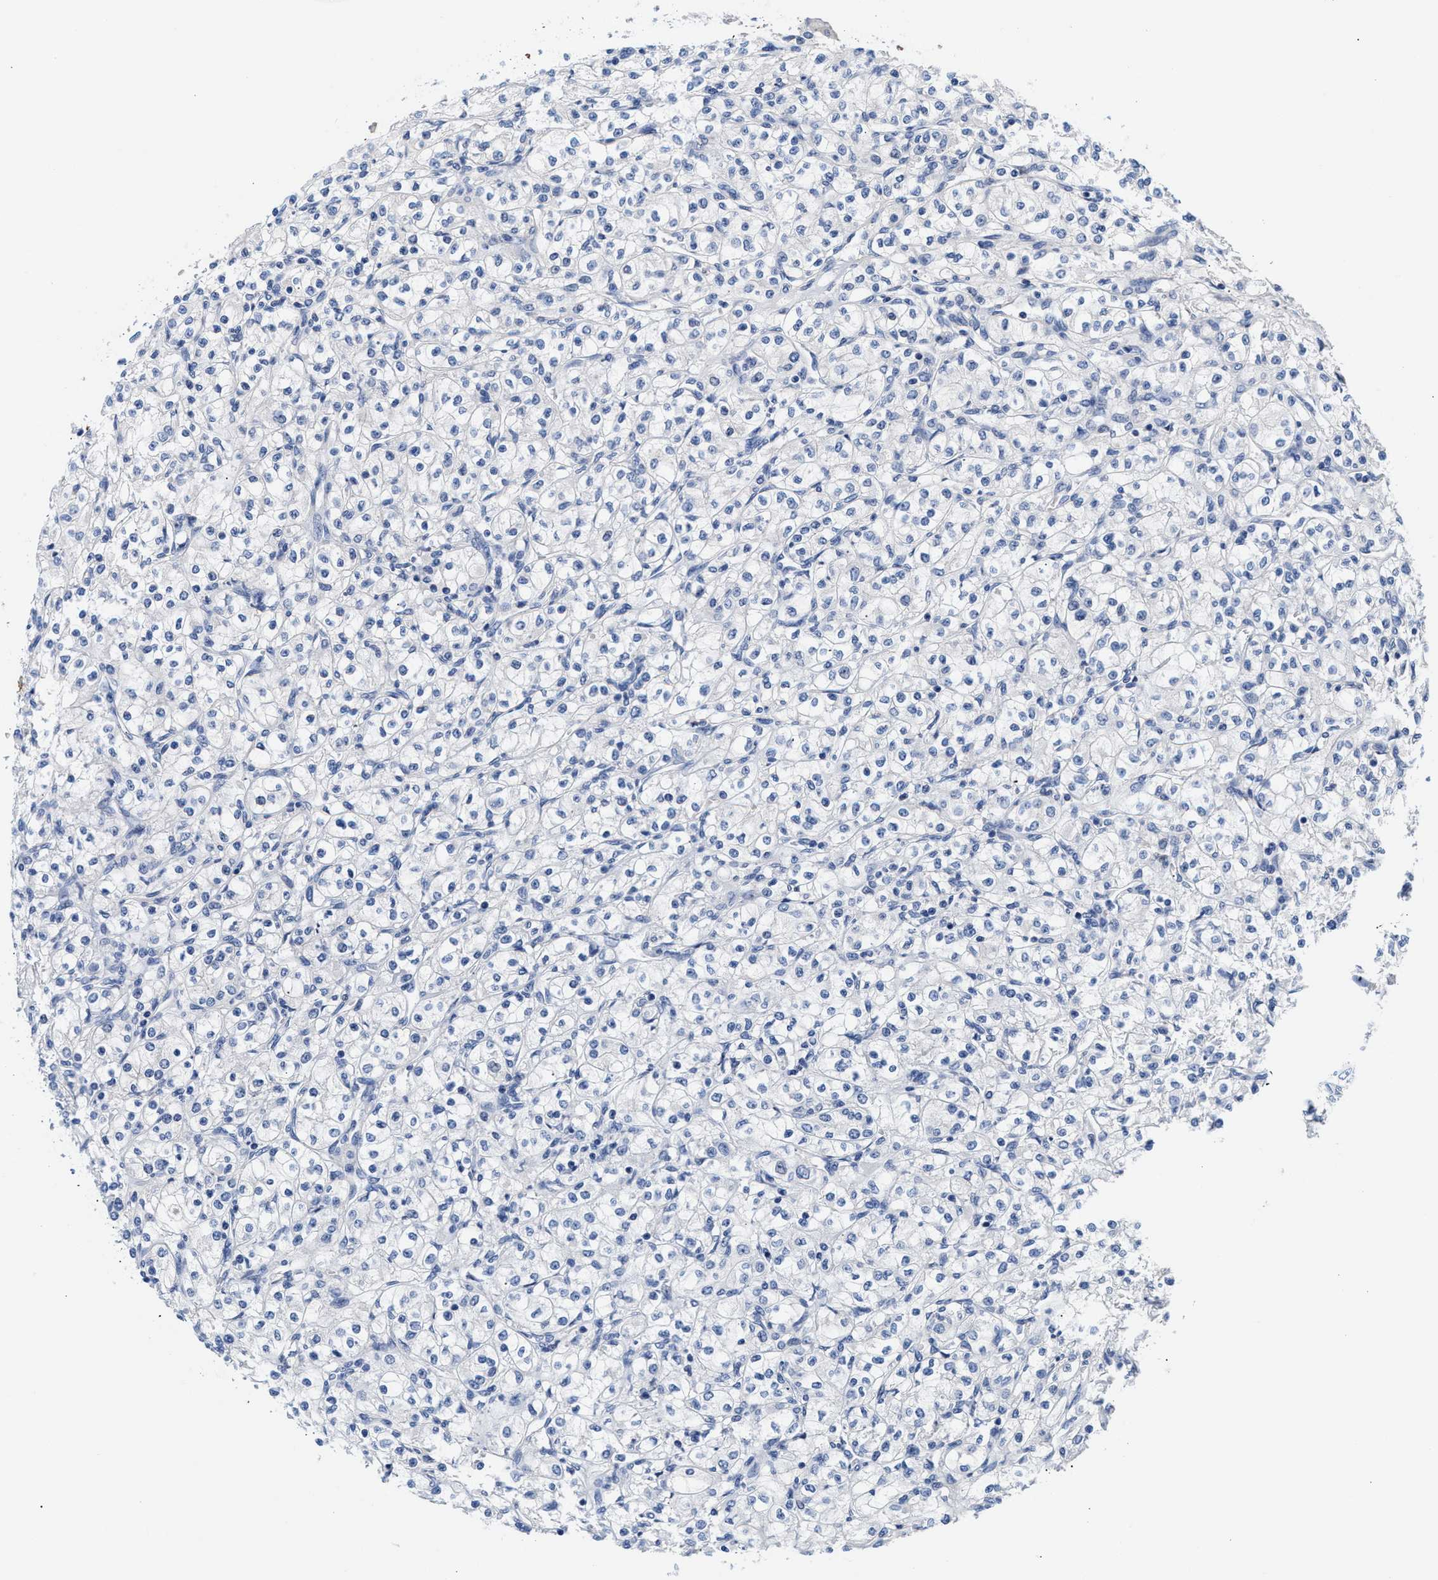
{"staining": {"intensity": "negative", "quantity": "none", "location": "none"}, "tissue": "renal cancer", "cell_type": "Tumor cells", "image_type": "cancer", "snomed": [{"axis": "morphology", "description": "Adenocarcinoma, NOS"}, {"axis": "topography", "description": "Kidney"}], "caption": "Immunohistochemistry image of neoplastic tissue: adenocarcinoma (renal) stained with DAB exhibits no significant protein expression in tumor cells.", "gene": "ACTL7B", "patient": {"sex": "male", "age": 77}}